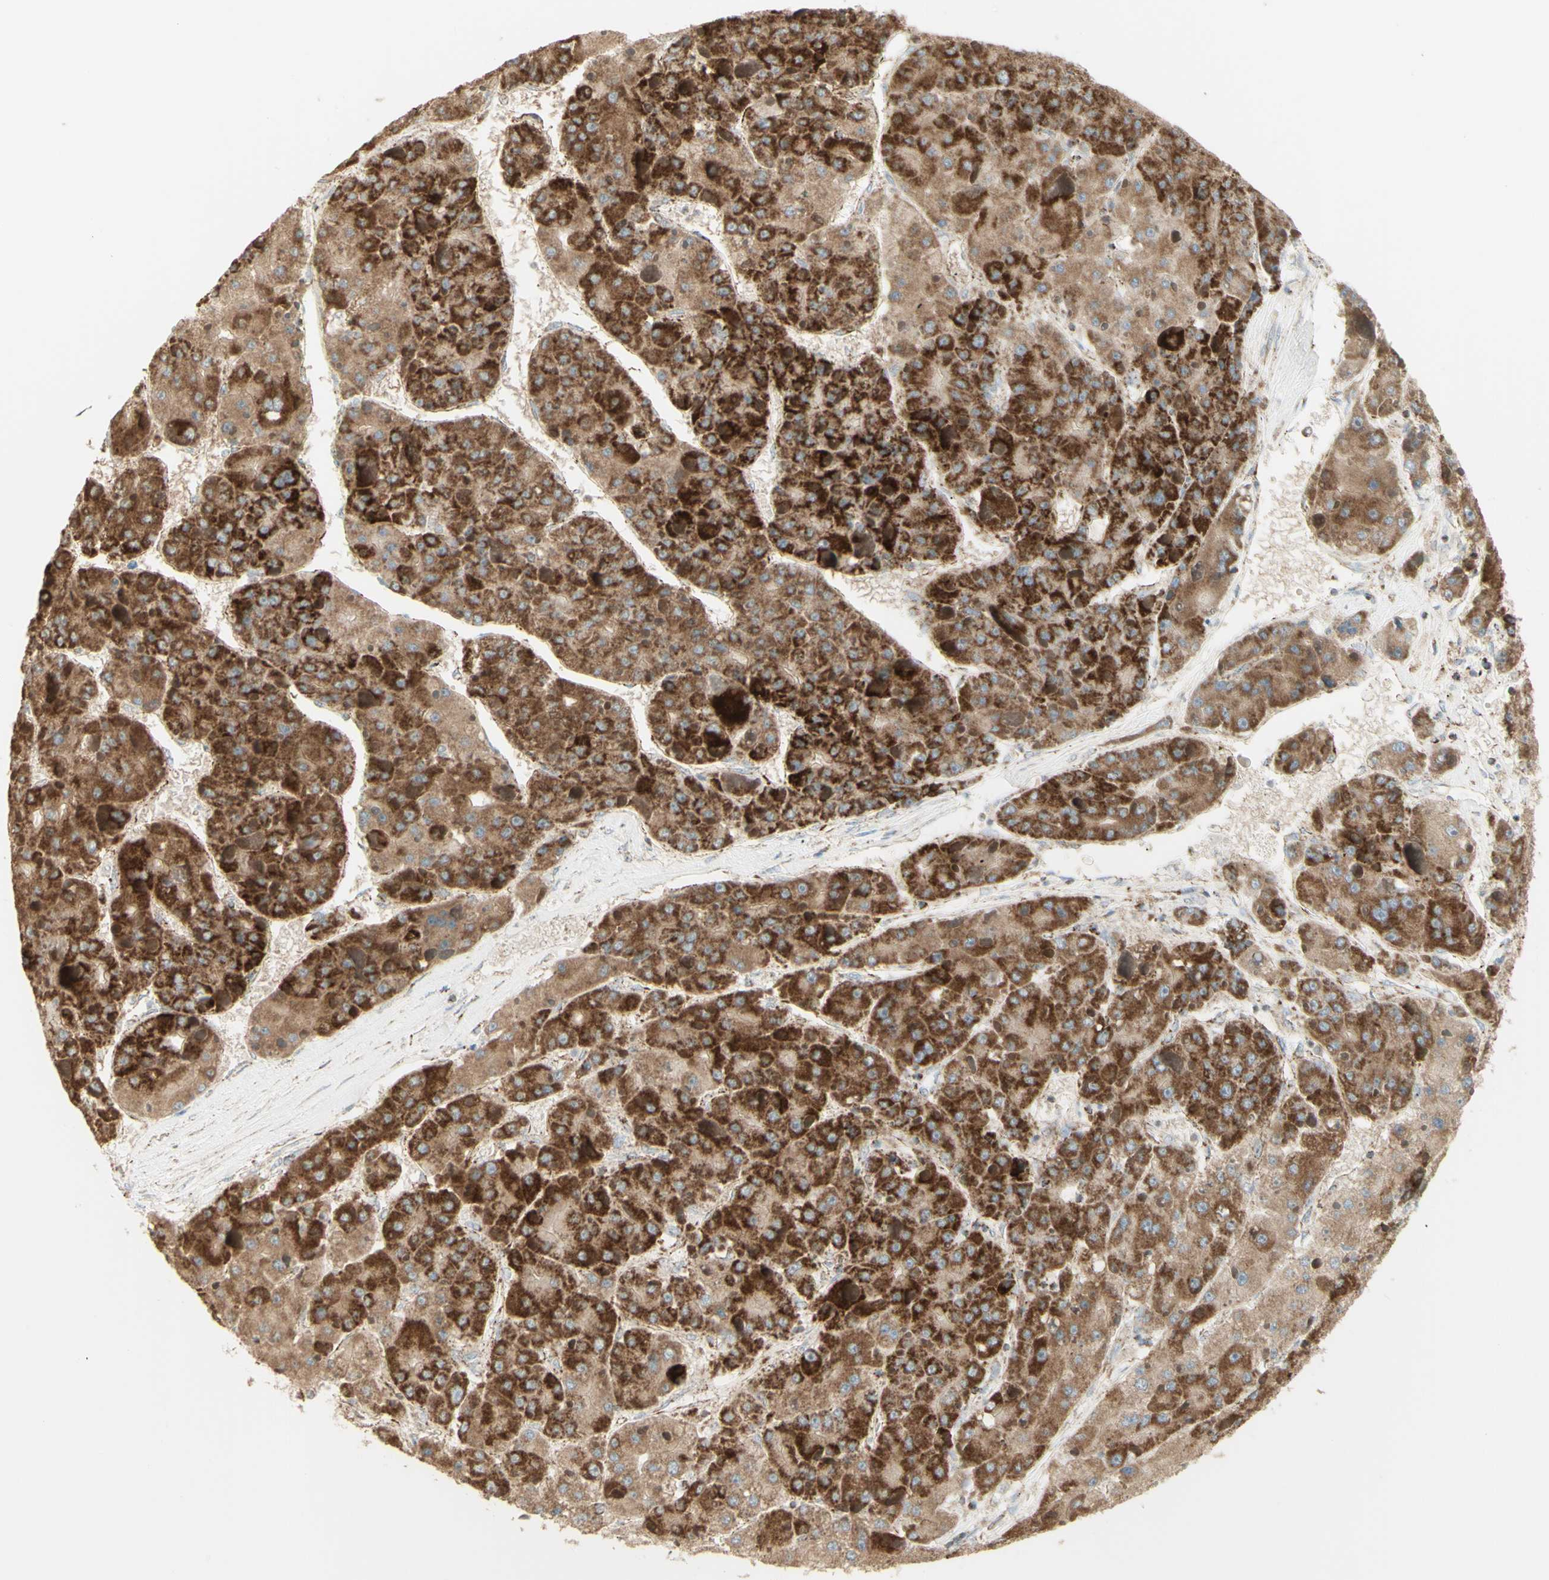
{"staining": {"intensity": "strong", "quantity": ">75%", "location": "cytoplasmic/membranous"}, "tissue": "liver cancer", "cell_type": "Tumor cells", "image_type": "cancer", "snomed": [{"axis": "morphology", "description": "Carcinoma, Hepatocellular, NOS"}, {"axis": "topography", "description": "Liver"}], "caption": "Liver cancer (hepatocellular carcinoma) tissue demonstrates strong cytoplasmic/membranous staining in about >75% of tumor cells, visualized by immunohistochemistry. (DAB (3,3'-diaminobenzidine) IHC with brightfield microscopy, high magnification).", "gene": "LETM1", "patient": {"sex": "female", "age": 73}}